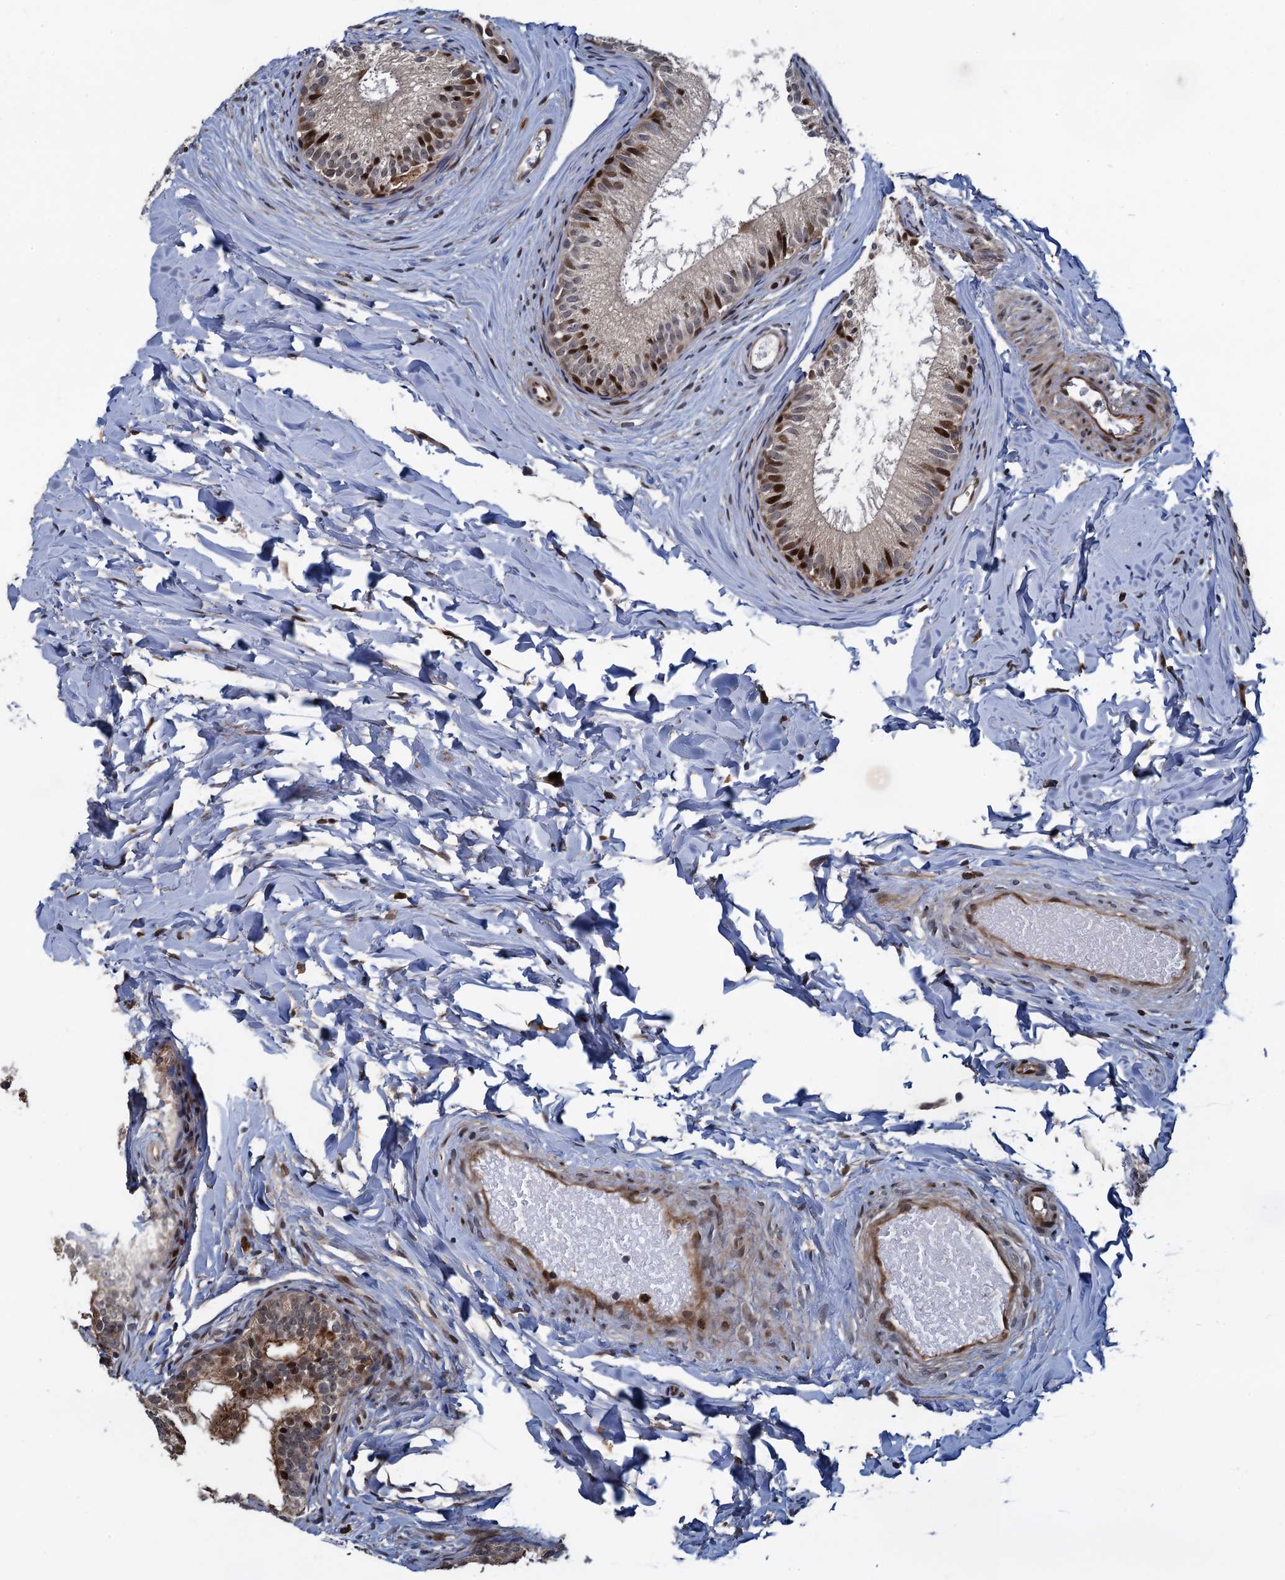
{"staining": {"intensity": "moderate", "quantity": "25%-75%", "location": "cytoplasmic/membranous,nuclear"}, "tissue": "epididymis", "cell_type": "Glandular cells", "image_type": "normal", "snomed": [{"axis": "morphology", "description": "Normal tissue, NOS"}, {"axis": "topography", "description": "Epididymis"}], "caption": "Protein staining reveals moderate cytoplasmic/membranous,nuclear expression in approximately 25%-75% of glandular cells in unremarkable epididymis.", "gene": "ATOSA", "patient": {"sex": "male", "age": 34}}